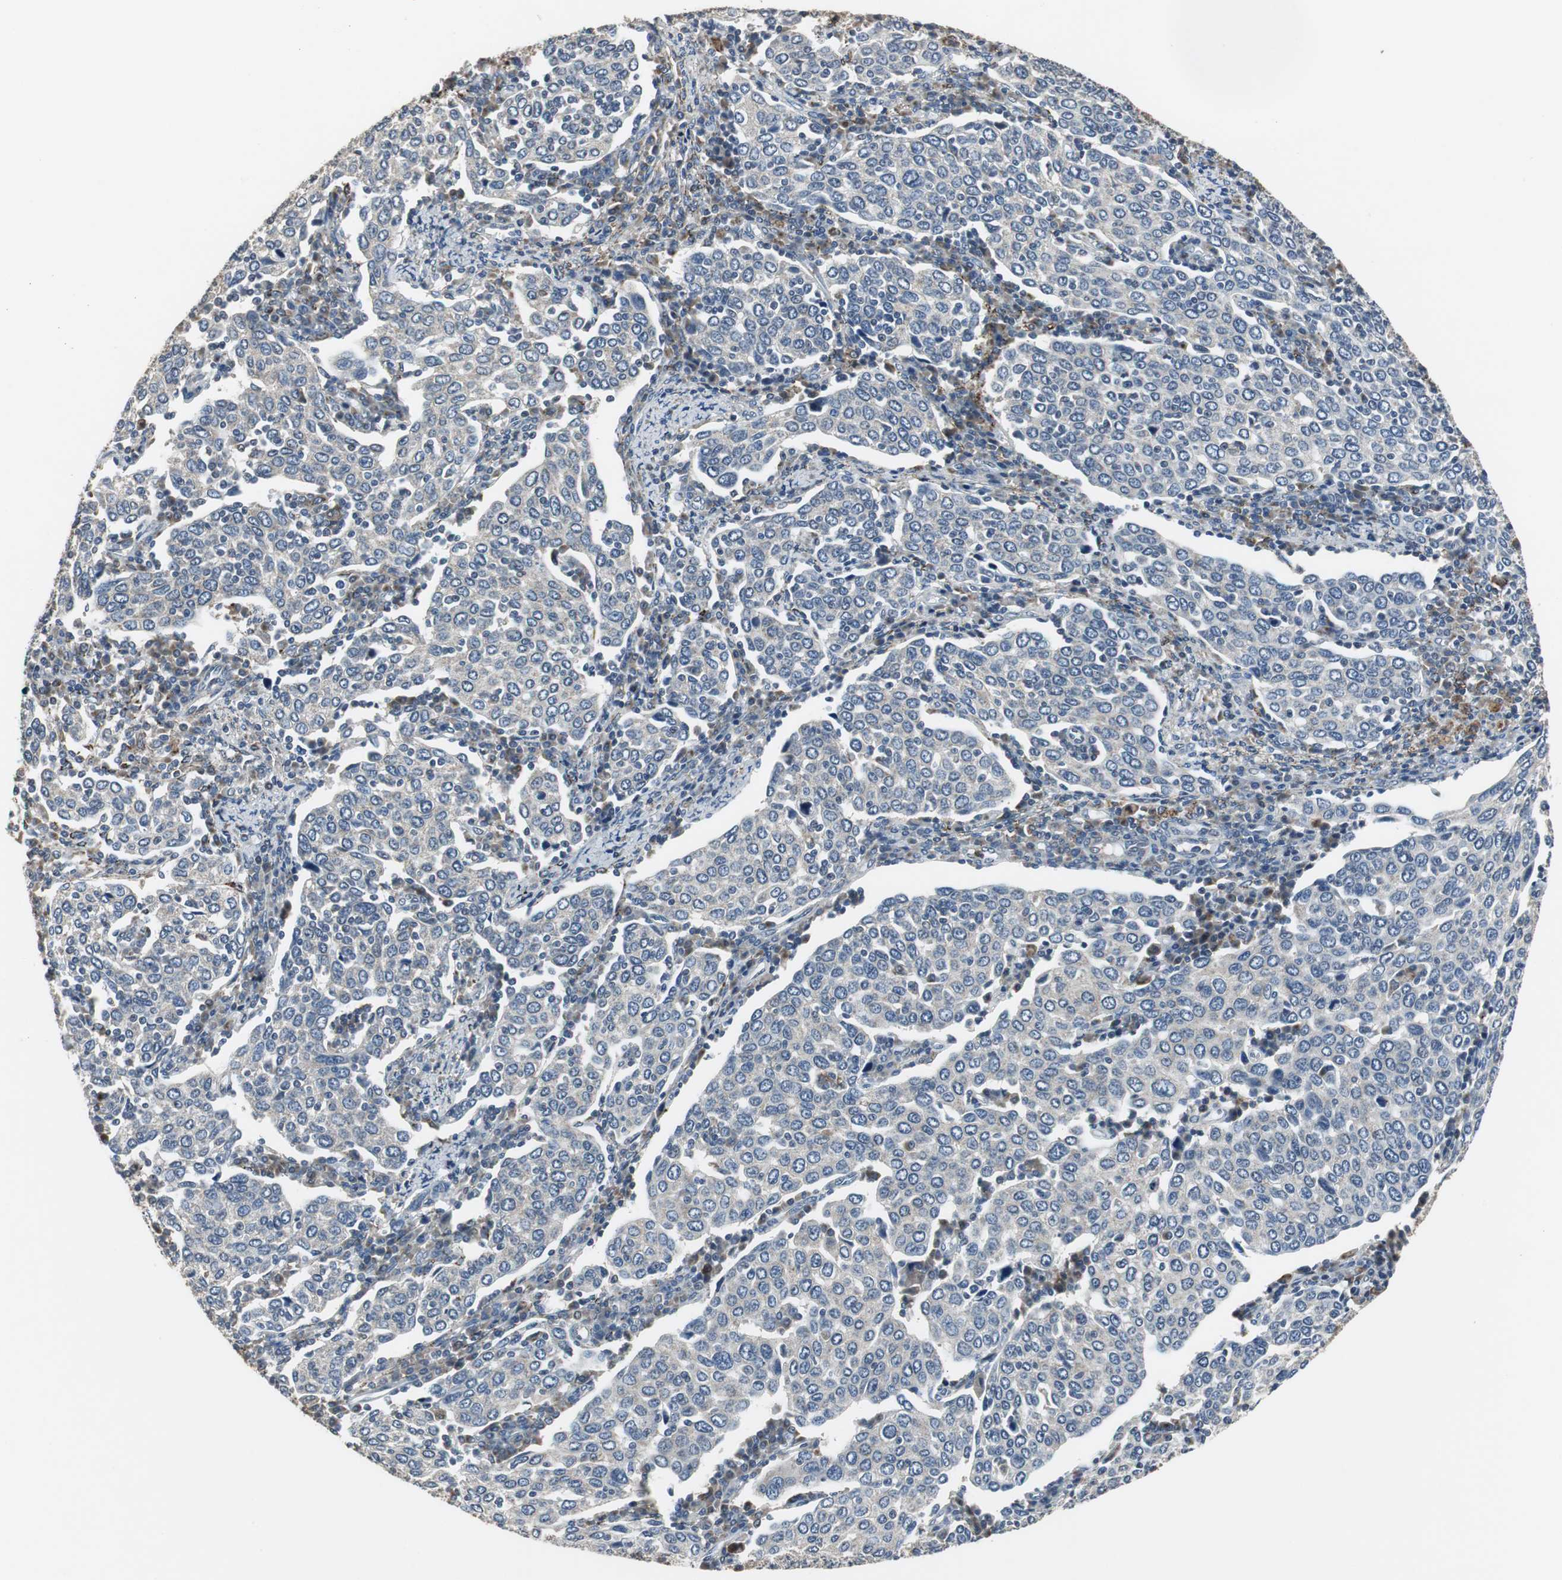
{"staining": {"intensity": "weak", "quantity": "25%-75%", "location": "cytoplasmic/membranous"}, "tissue": "cervical cancer", "cell_type": "Tumor cells", "image_type": "cancer", "snomed": [{"axis": "morphology", "description": "Squamous cell carcinoma, NOS"}, {"axis": "topography", "description": "Cervix"}], "caption": "A brown stain labels weak cytoplasmic/membranous staining of a protein in cervical squamous cell carcinoma tumor cells.", "gene": "JTB", "patient": {"sex": "female", "age": 40}}